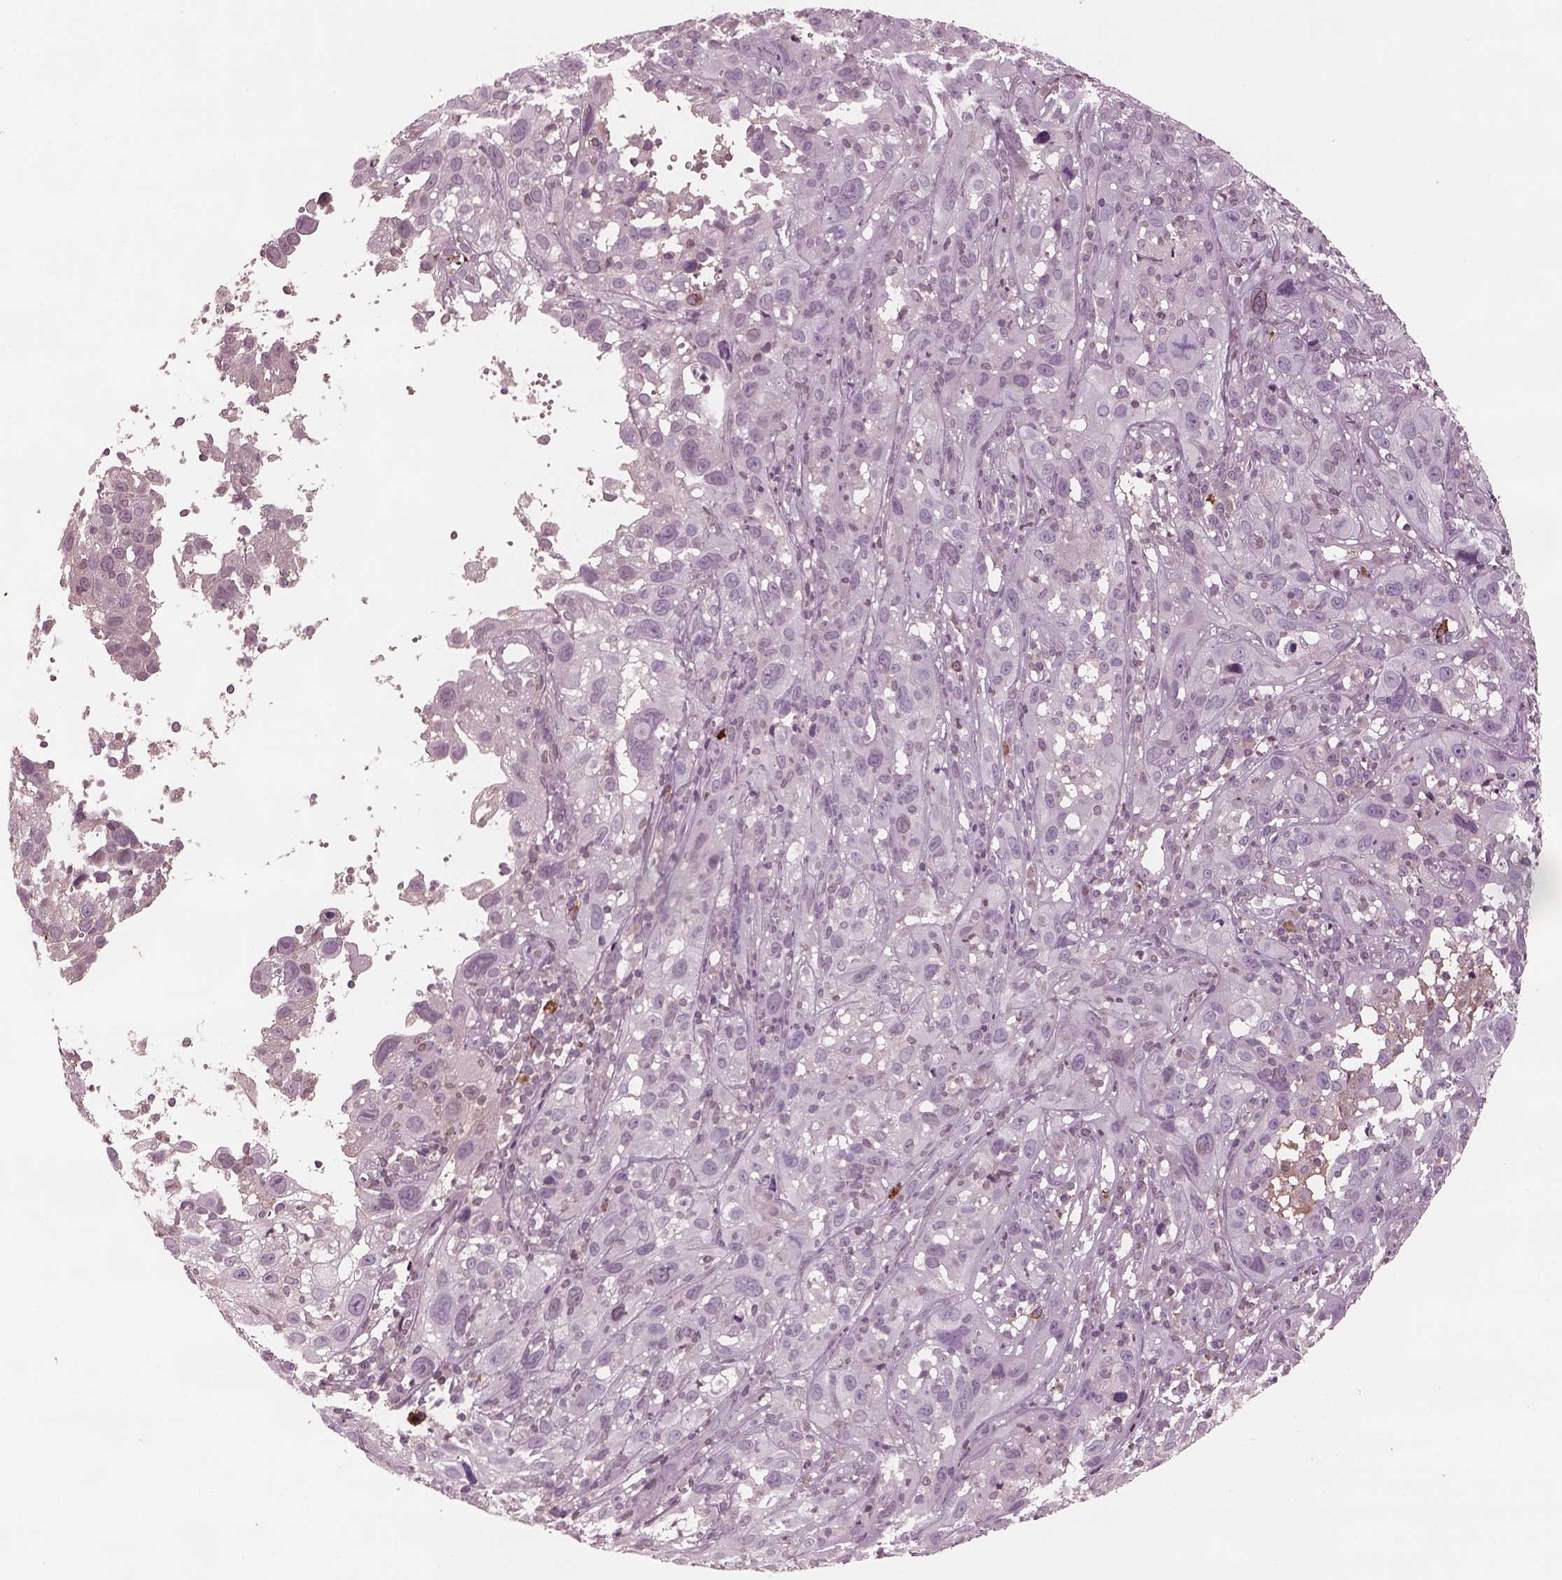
{"staining": {"intensity": "negative", "quantity": "none", "location": "none"}, "tissue": "cervical cancer", "cell_type": "Tumor cells", "image_type": "cancer", "snomed": [{"axis": "morphology", "description": "Squamous cell carcinoma, NOS"}, {"axis": "topography", "description": "Cervix"}], "caption": "There is no significant expression in tumor cells of cervical cancer (squamous cell carcinoma).", "gene": "PTX4", "patient": {"sex": "female", "age": 37}}